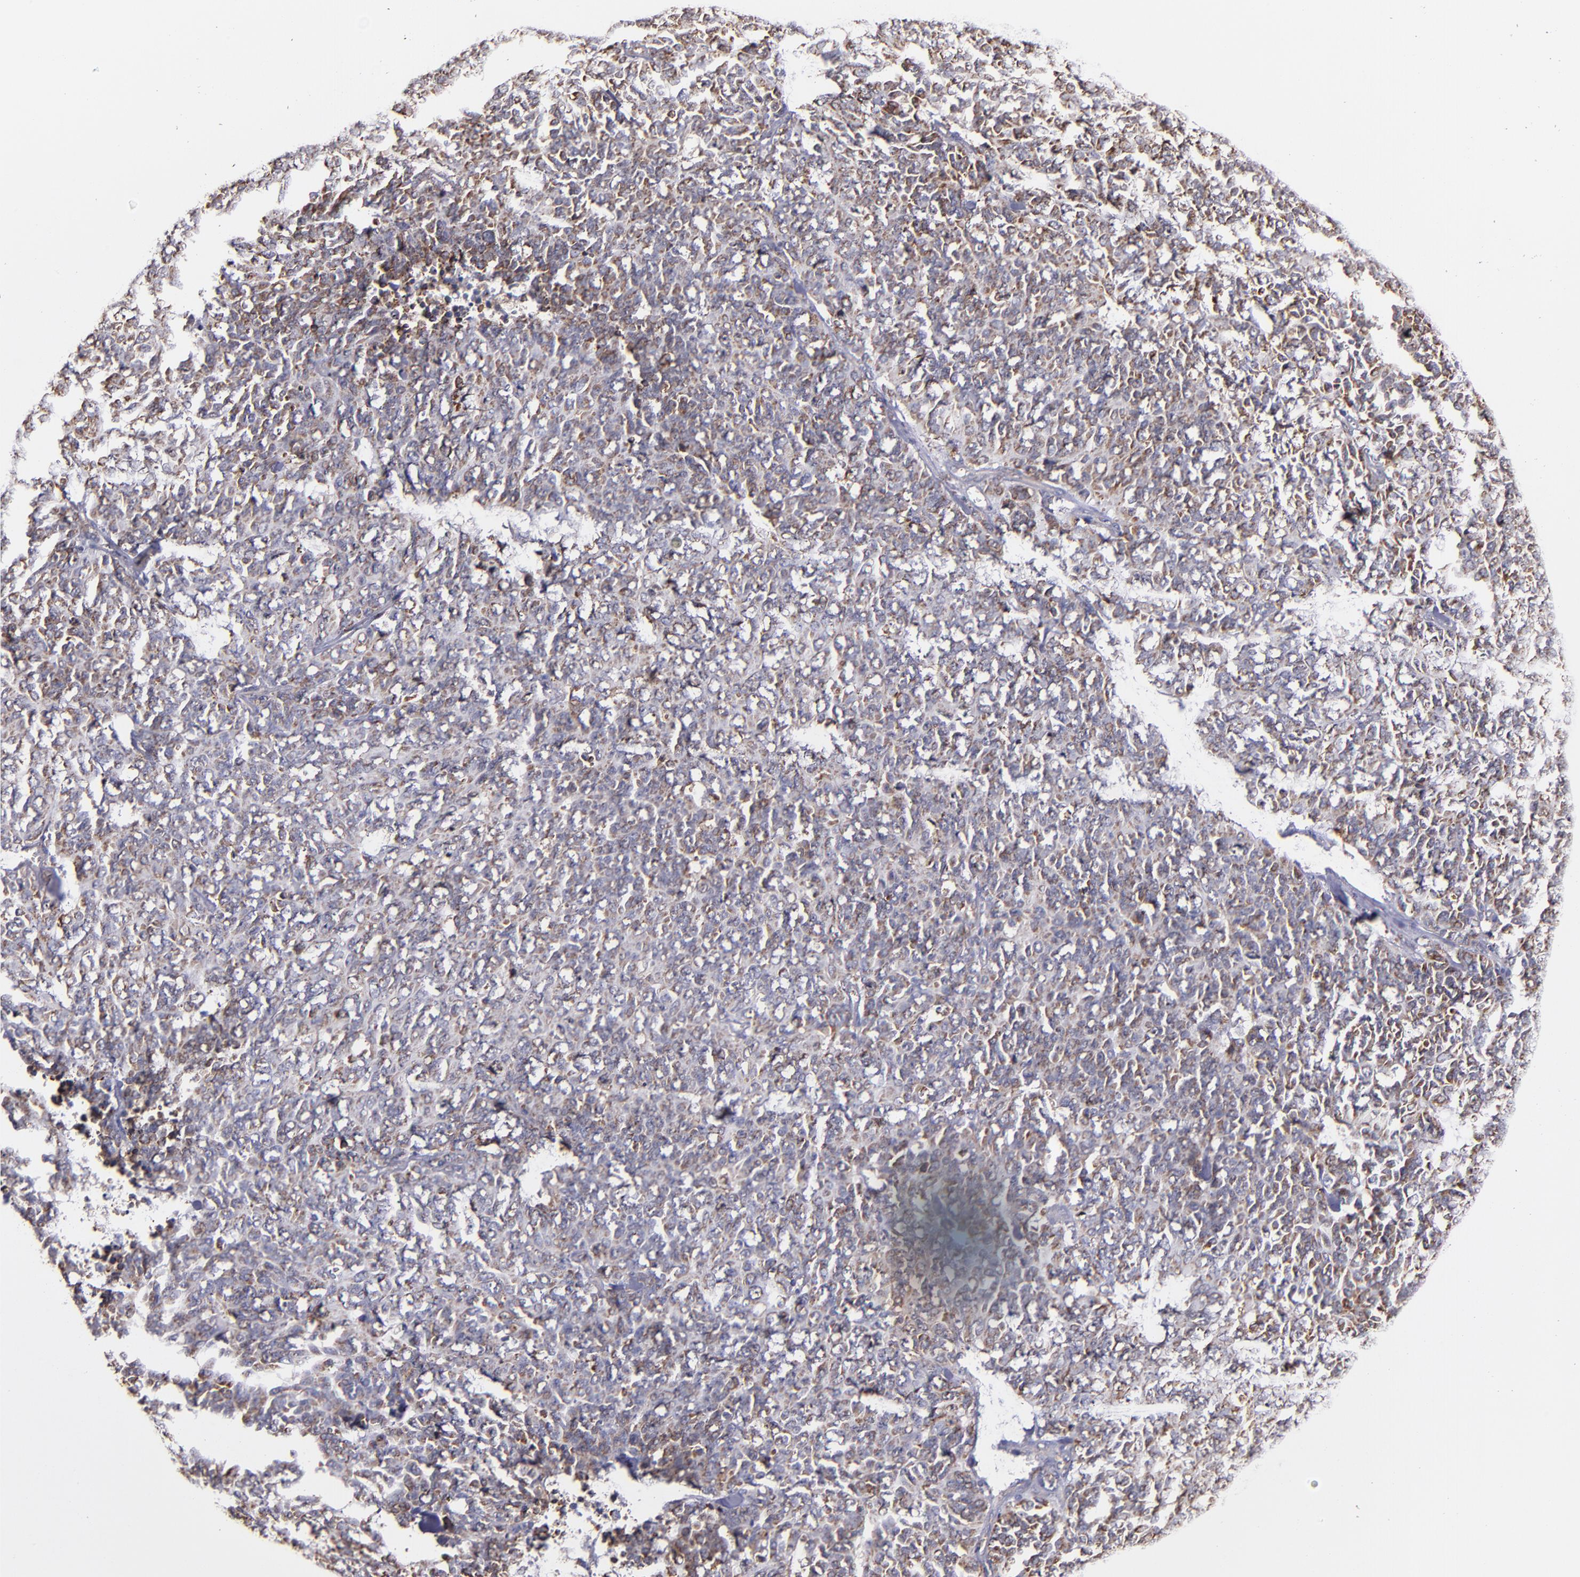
{"staining": {"intensity": "weak", "quantity": ">75%", "location": "cytoplasmic/membranous"}, "tissue": "lung cancer", "cell_type": "Tumor cells", "image_type": "cancer", "snomed": [{"axis": "morphology", "description": "Neoplasm, malignant, NOS"}, {"axis": "topography", "description": "Lung"}], "caption": "Immunohistochemistry (DAB (3,3'-diaminobenzidine)) staining of human malignant neoplasm (lung) shows weak cytoplasmic/membranous protein staining in approximately >75% of tumor cells.", "gene": "IFIH1", "patient": {"sex": "female", "age": 58}}